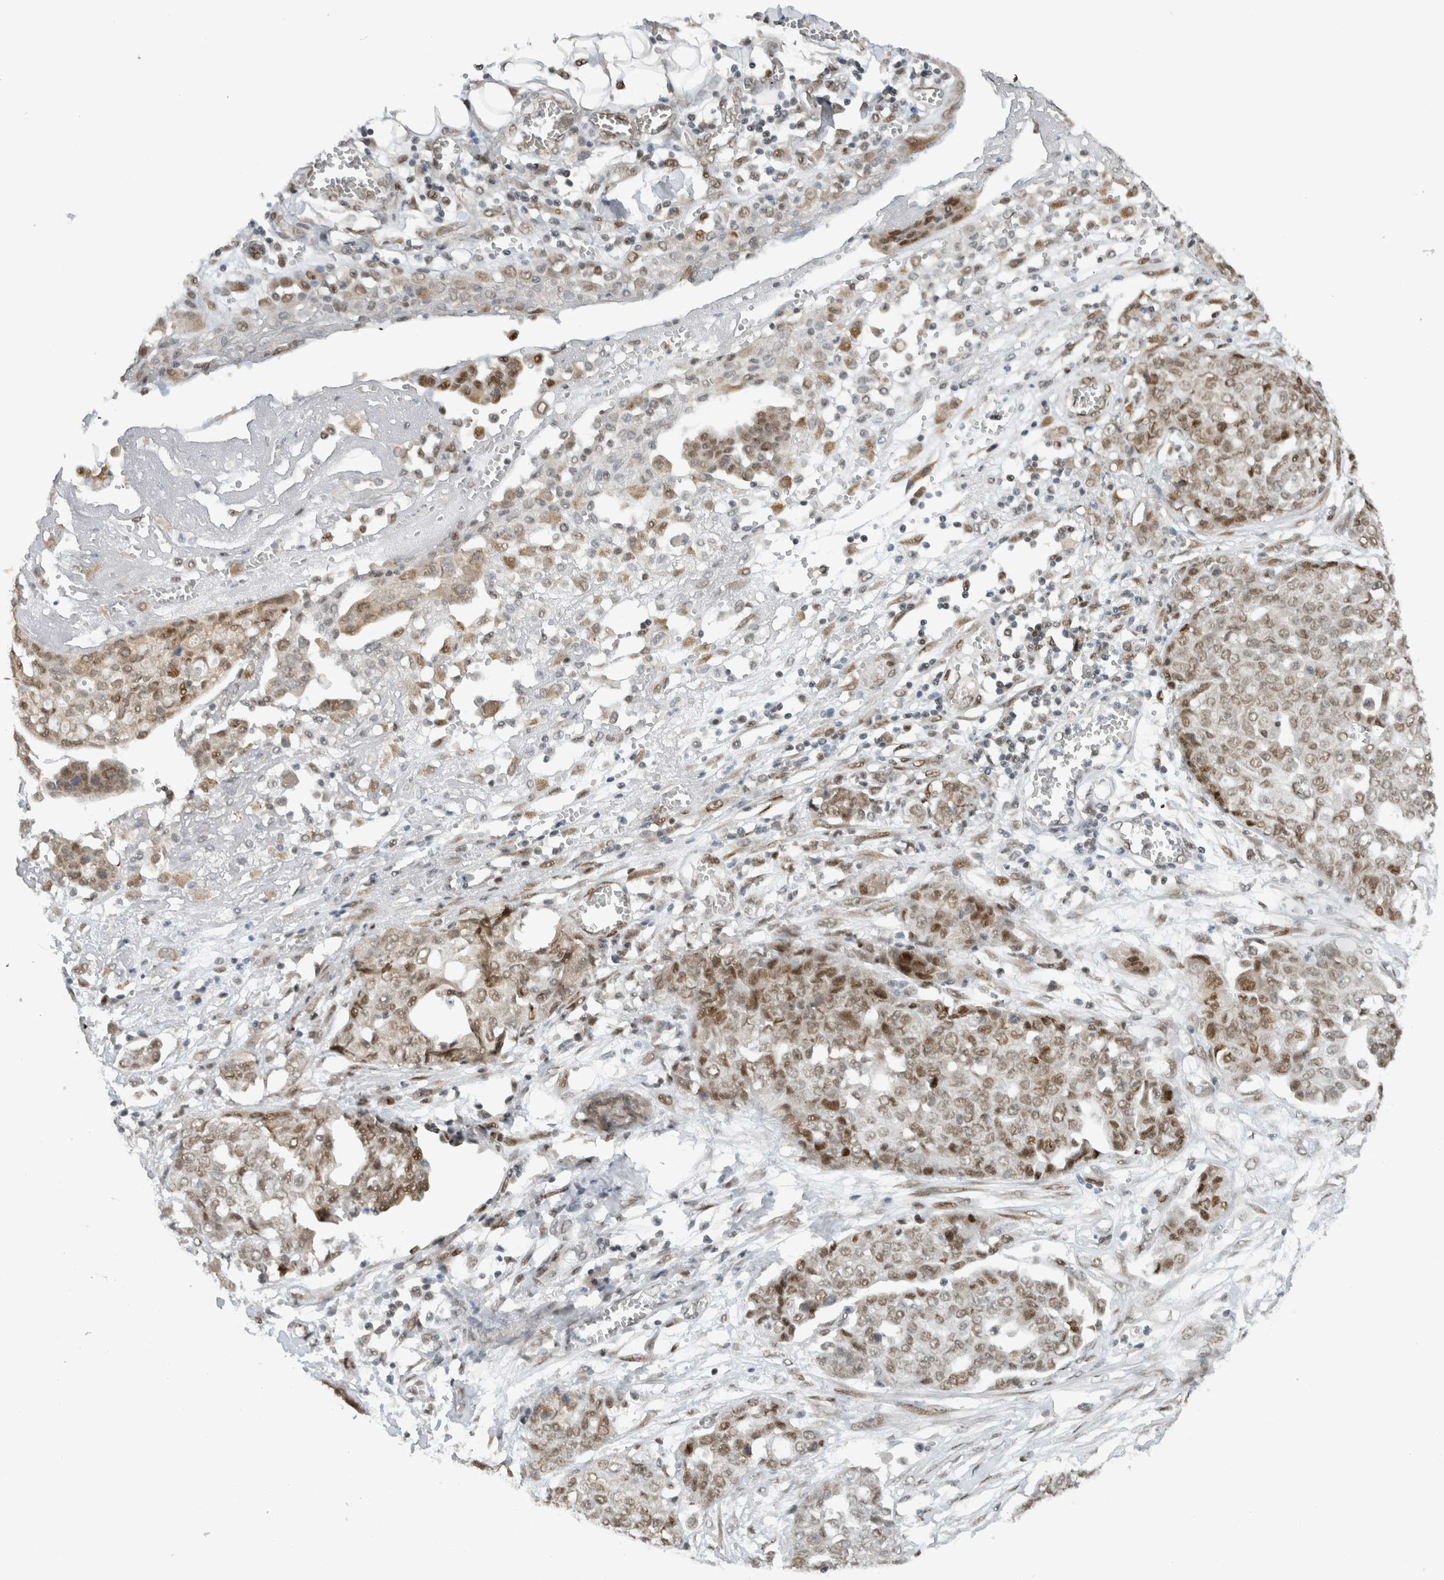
{"staining": {"intensity": "moderate", "quantity": ">75%", "location": "nuclear"}, "tissue": "ovarian cancer", "cell_type": "Tumor cells", "image_type": "cancer", "snomed": [{"axis": "morphology", "description": "Cystadenocarcinoma, serous, NOS"}, {"axis": "topography", "description": "Soft tissue"}, {"axis": "topography", "description": "Ovary"}], "caption": "Ovarian cancer (serous cystadenocarcinoma) was stained to show a protein in brown. There is medium levels of moderate nuclear positivity in about >75% of tumor cells.", "gene": "HNRNPR", "patient": {"sex": "female", "age": 57}}